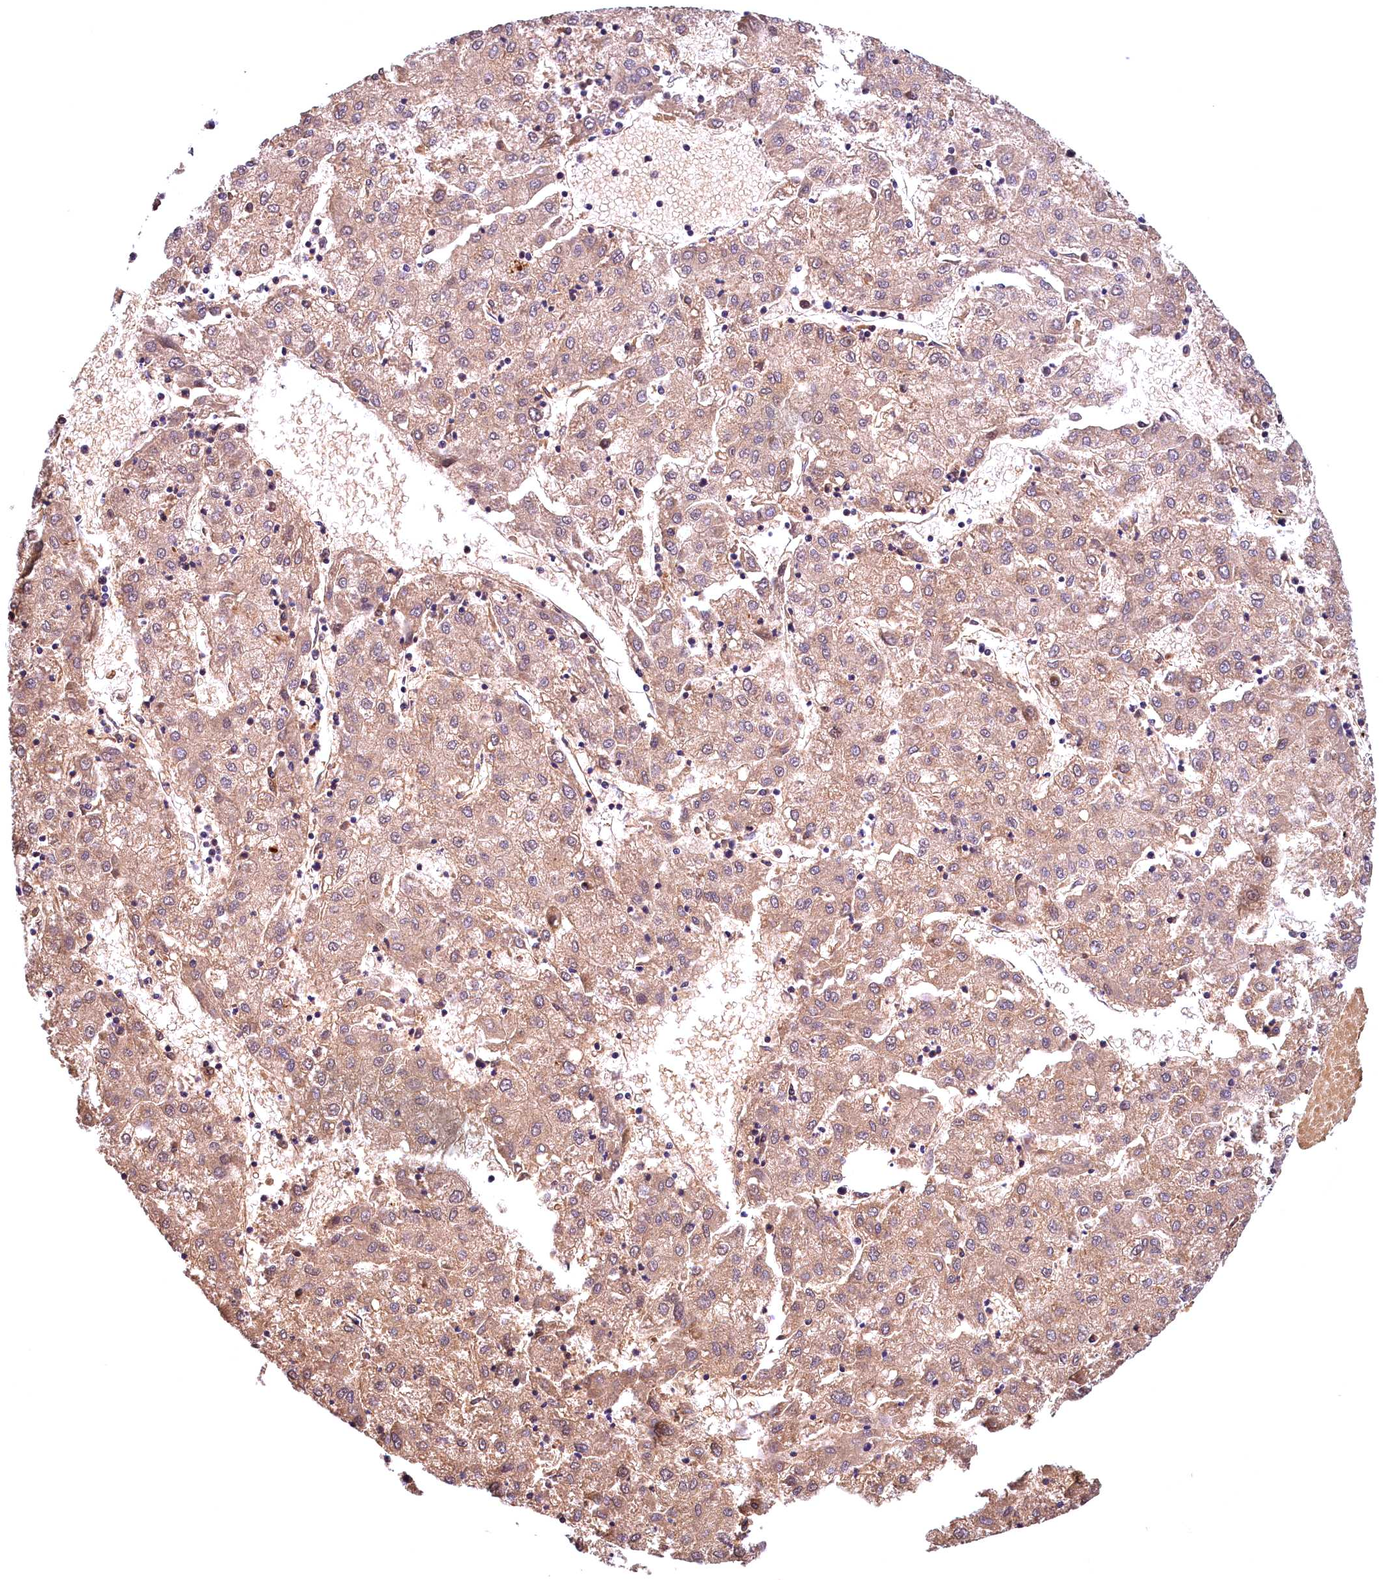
{"staining": {"intensity": "moderate", "quantity": ">75%", "location": "cytoplasmic/membranous"}, "tissue": "liver cancer", "cell_type": "Tumor cells", "image_type": "cancer", "snomed": [{"axis": "morphology", "description": "Carcinoma, Hepatocellular, NOS"}, {"axis": "topography", "description": "Liver"}], "caption": "Immunohistochemical staining of human liver hepatocellular carcinoma exhibits medium levels of moderate cytoplasmic/membranous expression in approximately >75% of tumor cells.", "gene": "NAIP", "patient": {"sex": "male", "age": 72}}